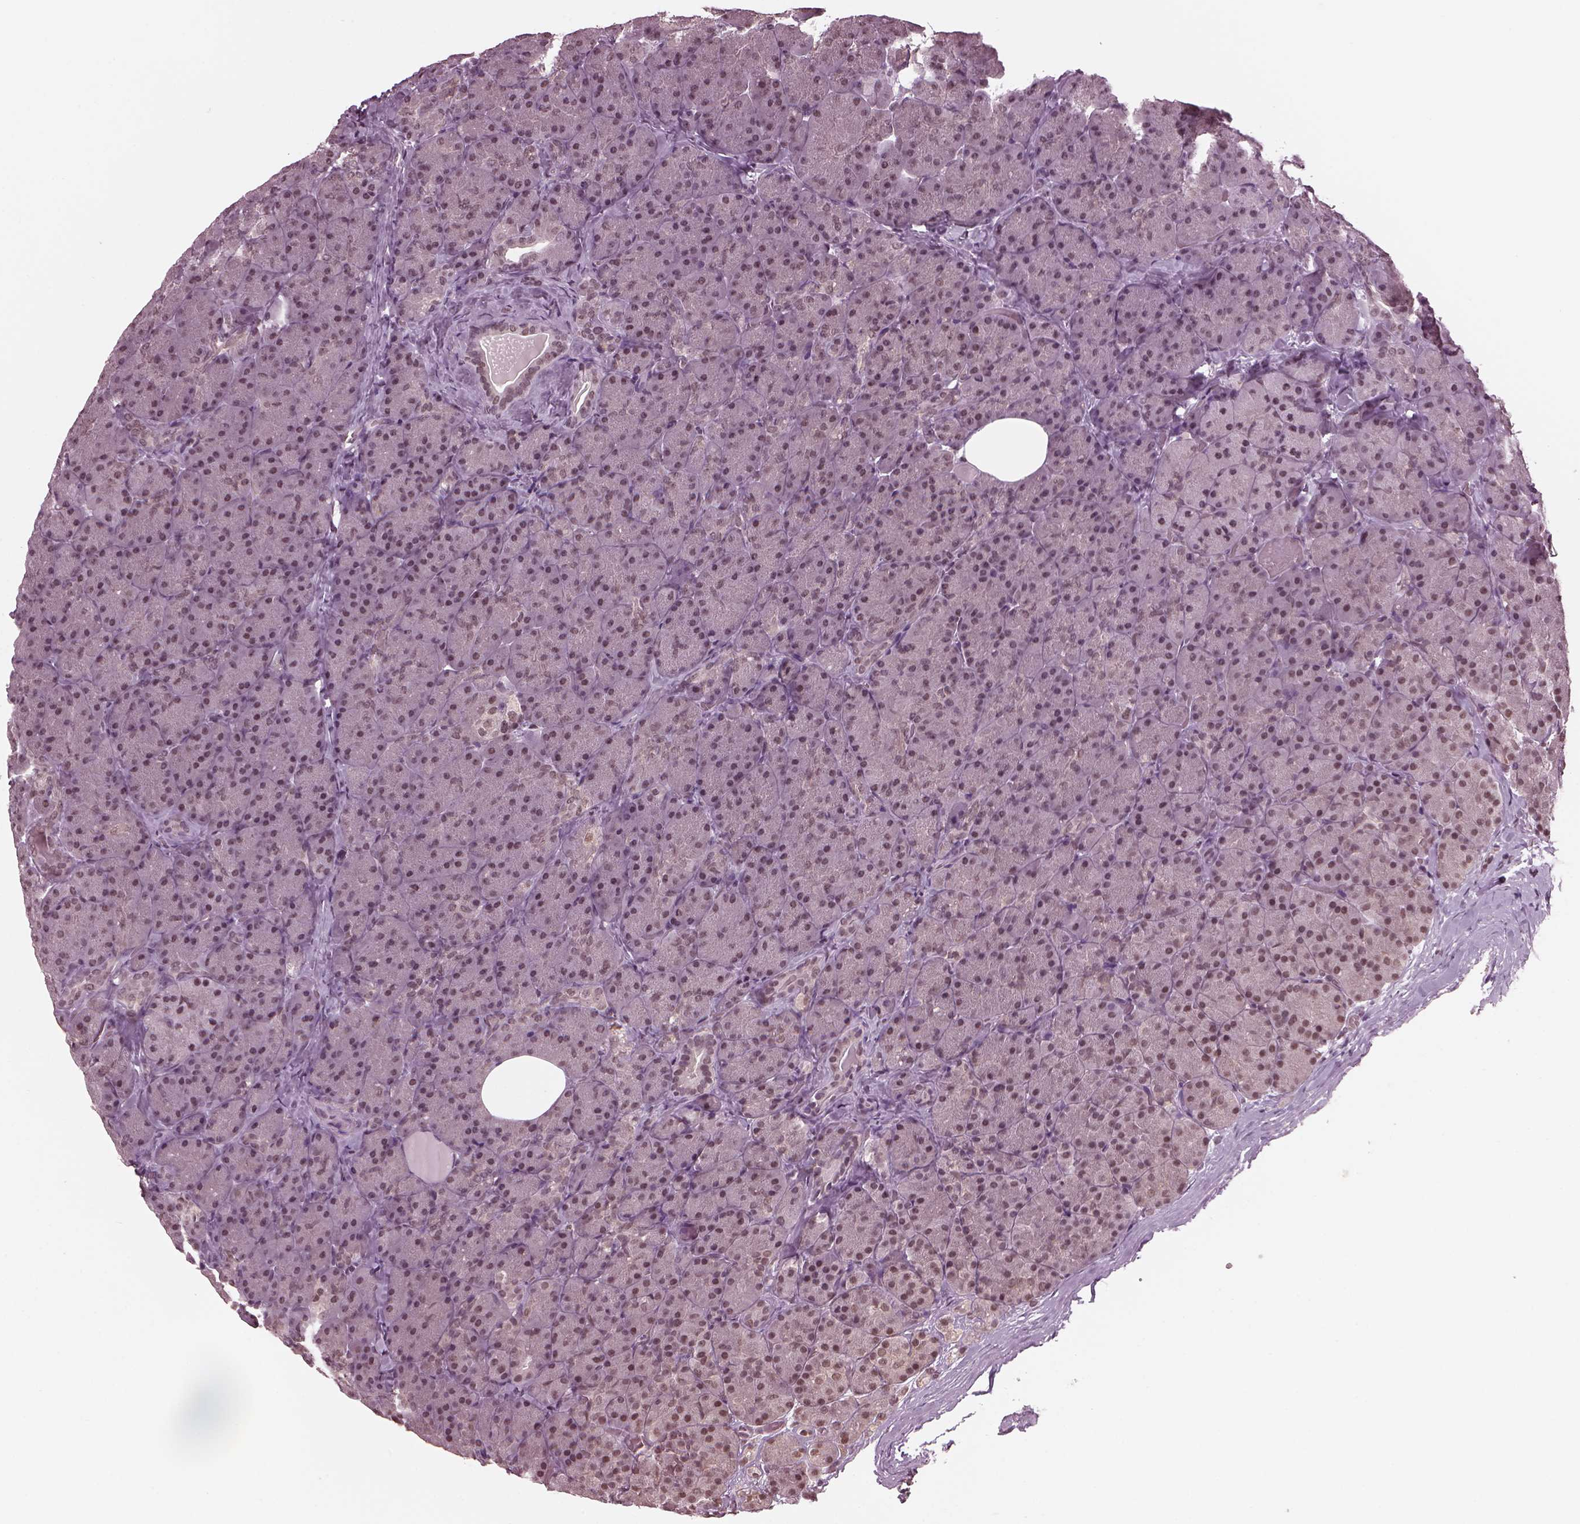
{"staining": {"intensity": "weak", "quantity": ">75%", "location": "nuclear"}, "tissue": "pancreas", "cell_type": "Exocrine glandular cells", "image_type": "normal", "snomed": [{"axis": "morphology", "description": "Normal tissue, NOS"}, {"axis": "topography", "description": "Pancreas"}], "caption": "Immunohistochemical staining of unremarkable pancreas displays >75% levels of weak nuclear protein expression in approximately >75% of exocrine glandular cells.", "gene": "RUVBL2", "patient": {"sex": "male", "age": 57}}